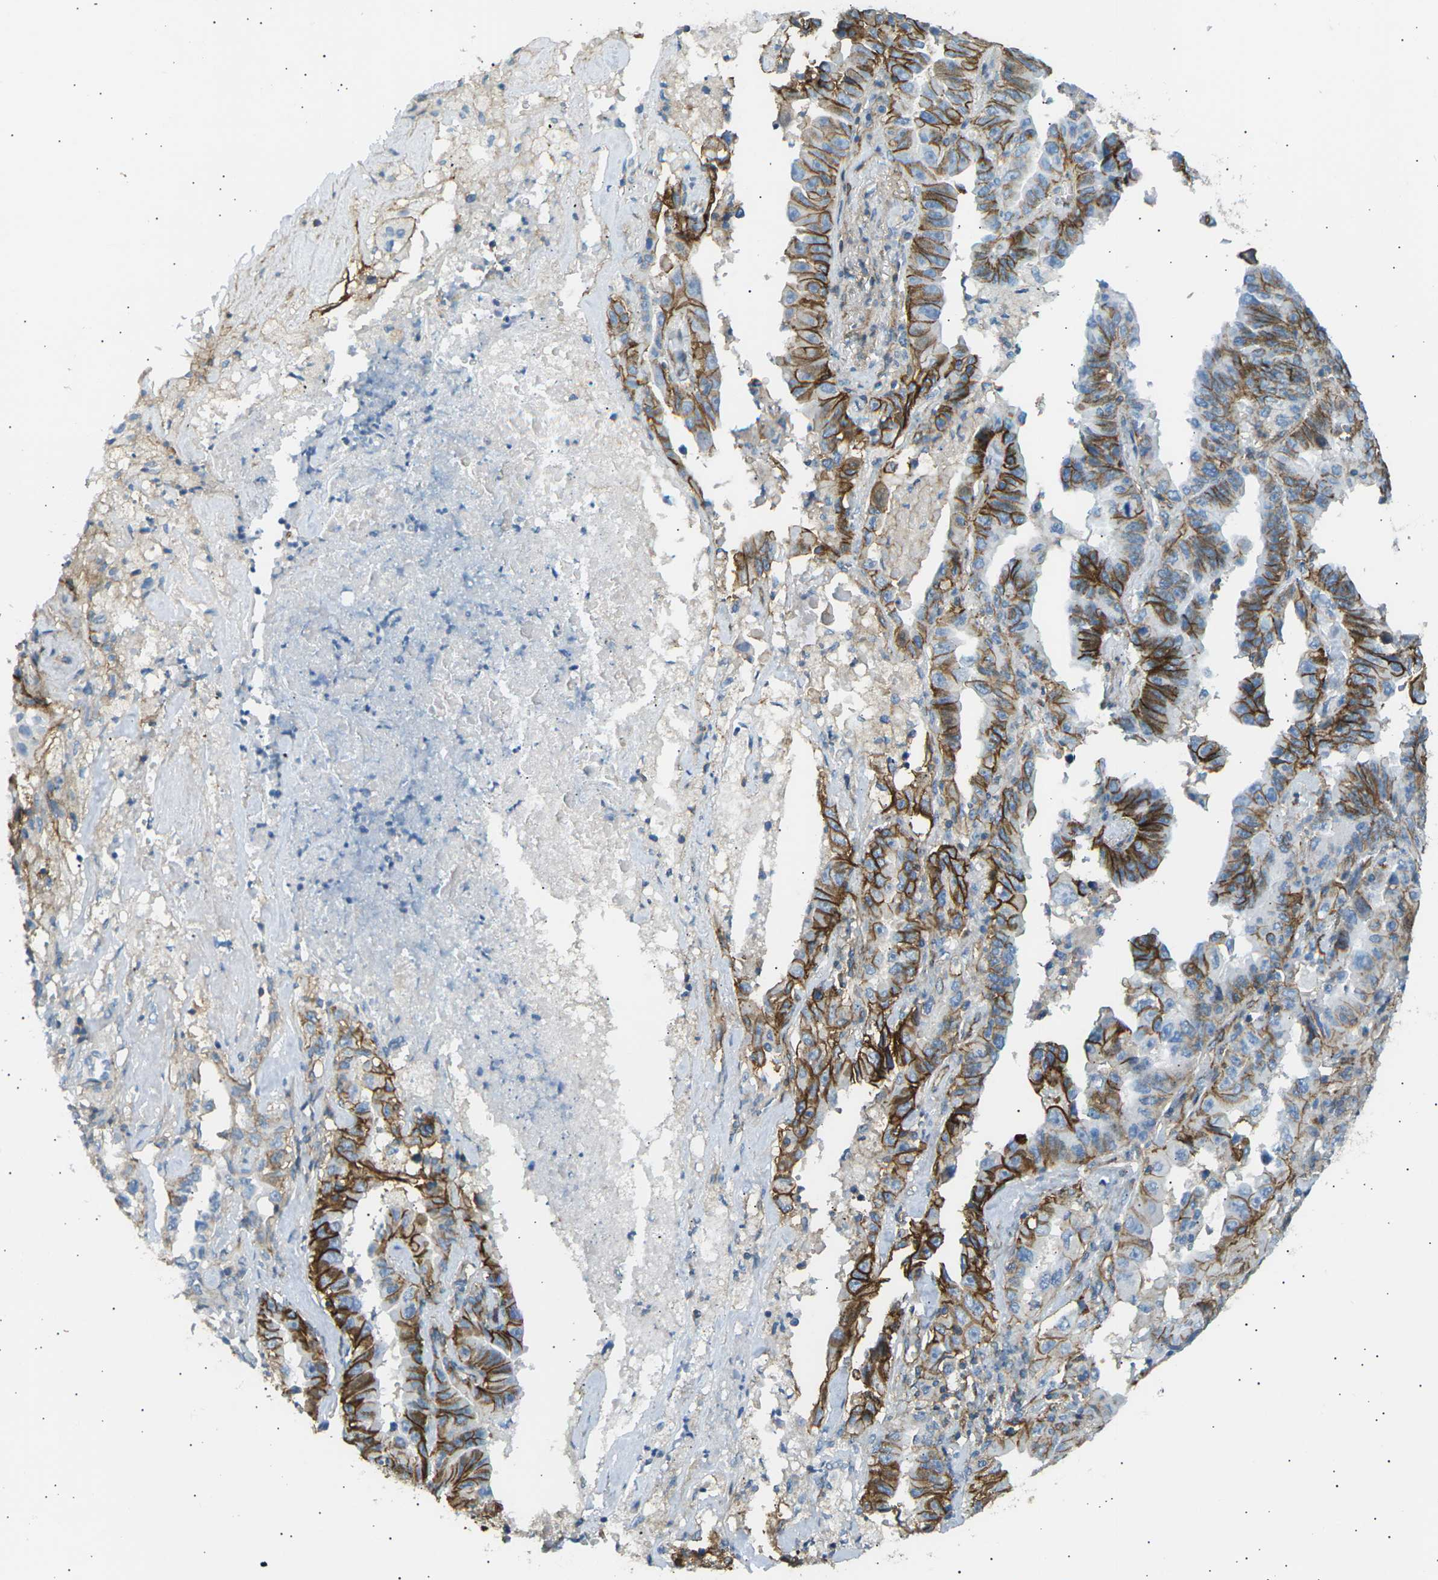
{"staining": {"intensity": "strong", "quantity": "25%-75%", "location": "cytoplasmic/membranous"}, "tissue": "lung cancer", "cell_type": "Tumor cells", "image_type": "cancer", "snomed": [{"axis": "morphology", "description": "Adenocarcinoma, NOS"}, {"axis": "topography", "description": "Lung"}], "caption": "Immunohistochemical staining of human lung cancer exhibits high levels of strong cytoplasmic/membranous protein staining in about 25%-75% of tumor cells.", "gene": "ATP2B4", "patient": {"sex": "female", "age": 51}}